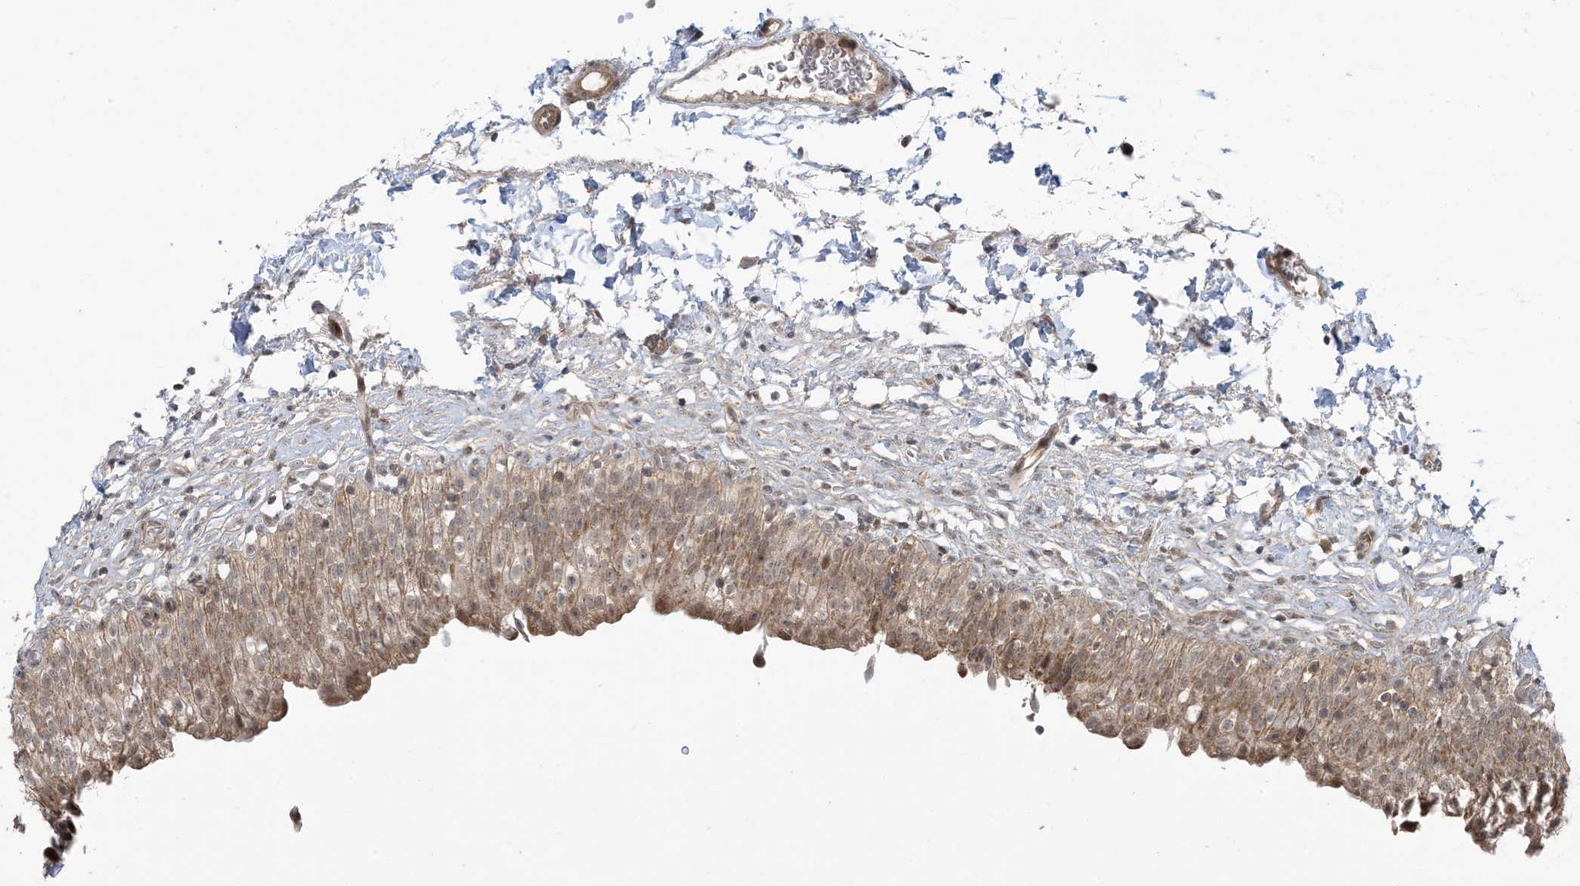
{"staining": {"intensity": "moderate", "quantity": ">75%", "location": "cytoplasmic/membranous,nuclear"}, "tissue": "urinary bladder", "cell_type": "Urothelial cells", "image_type": "normal", "snomed": [{"axis": "morphology", "description": "Normal tissue, NOS"}, {"axis": "topography", "description": "Urinary bladder"}], "caption": "IHC image of normal urinary bladder stained for a protein (brown), which exhibits medium levels of moderate cytoplasmic/membranous,nuclear staining in about >75% of urothelial cells.", "gene": "PHLDB2", "patient": {"sex": "male", "age": 55}}